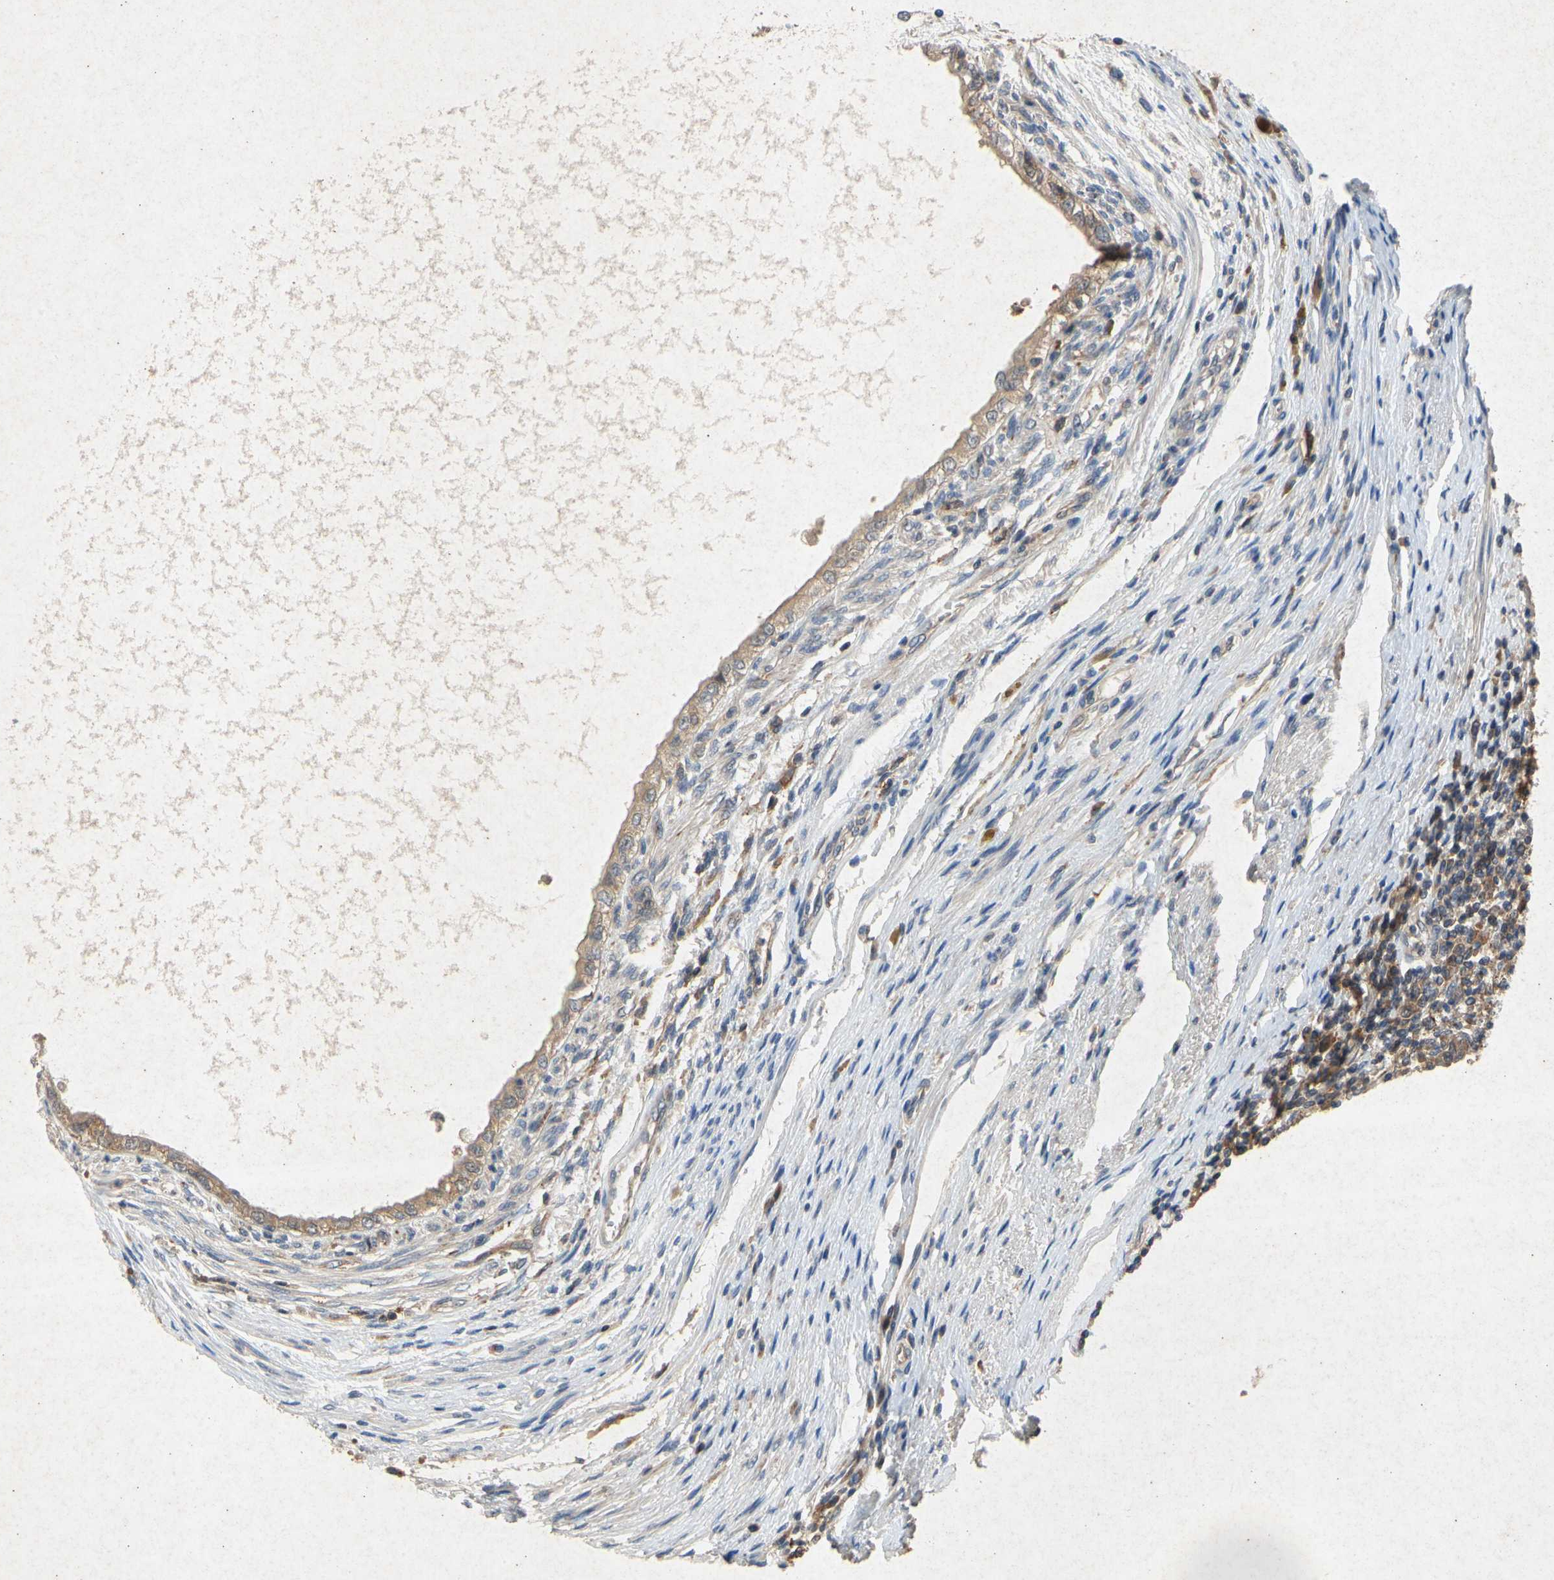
{"staining": {"intensity": "moderate", "quantity": ">75%", "location": "cytoplasmic/membranous"}, "tissue": "testis cancer", "cell_type": "Tumor cells", "image_type": "cancer", "snomed": [{"axis": "morphology", "description": "Carcinoma, Embryonal, NOS"}, {"axis": "topography", "description": "Testis"}], "caption": "Approximately >75% of tumor cells in testis embryonal carcinoma display moderate cytoplasmic/membranous protein expression as visualized by brown immunohistochemical staining.", "gene": "RPS6KA1", "patient": {"sex": "male", "age": 26}}